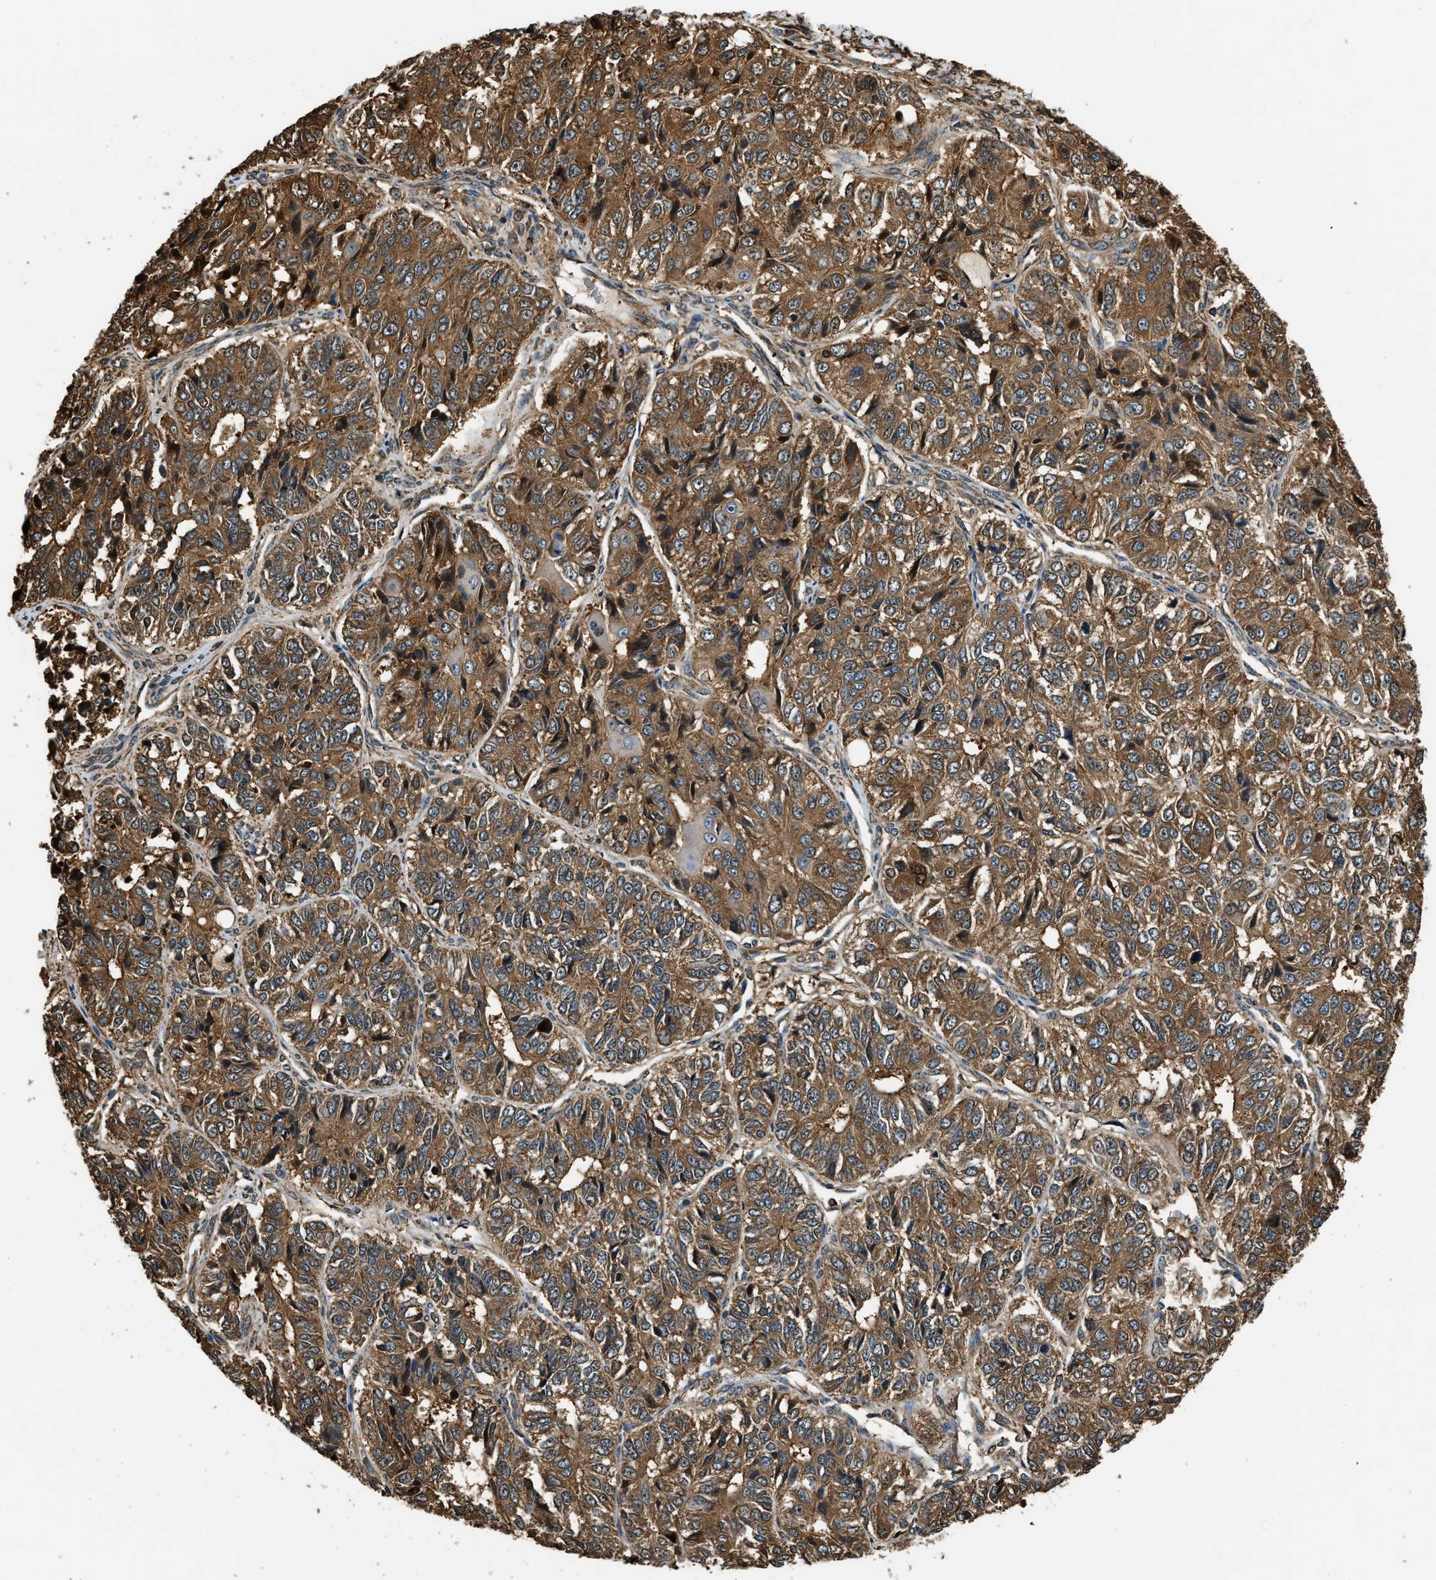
{"staining": {"intensity": "moderate", "quantity": ">75%", "location": "cytoplasmic/membranous"}, "tissue": "ovarian cancer", "cell_type": "Tumor cells", "image_type": "cancer", "snomed": [{"axis": "morphology", "description": "Carcinoma, endometroid"}, {"axis": "topography", "description": "Ovary"}], "caption": "Ovarian endometroid carcinoma stained with immunohistochemistry exhibits moderate cytoplasmic/membranous staining in about >75% of tumor cells.", "gene": "YARS1", "patient": {"sex": "female", "age": 51}}